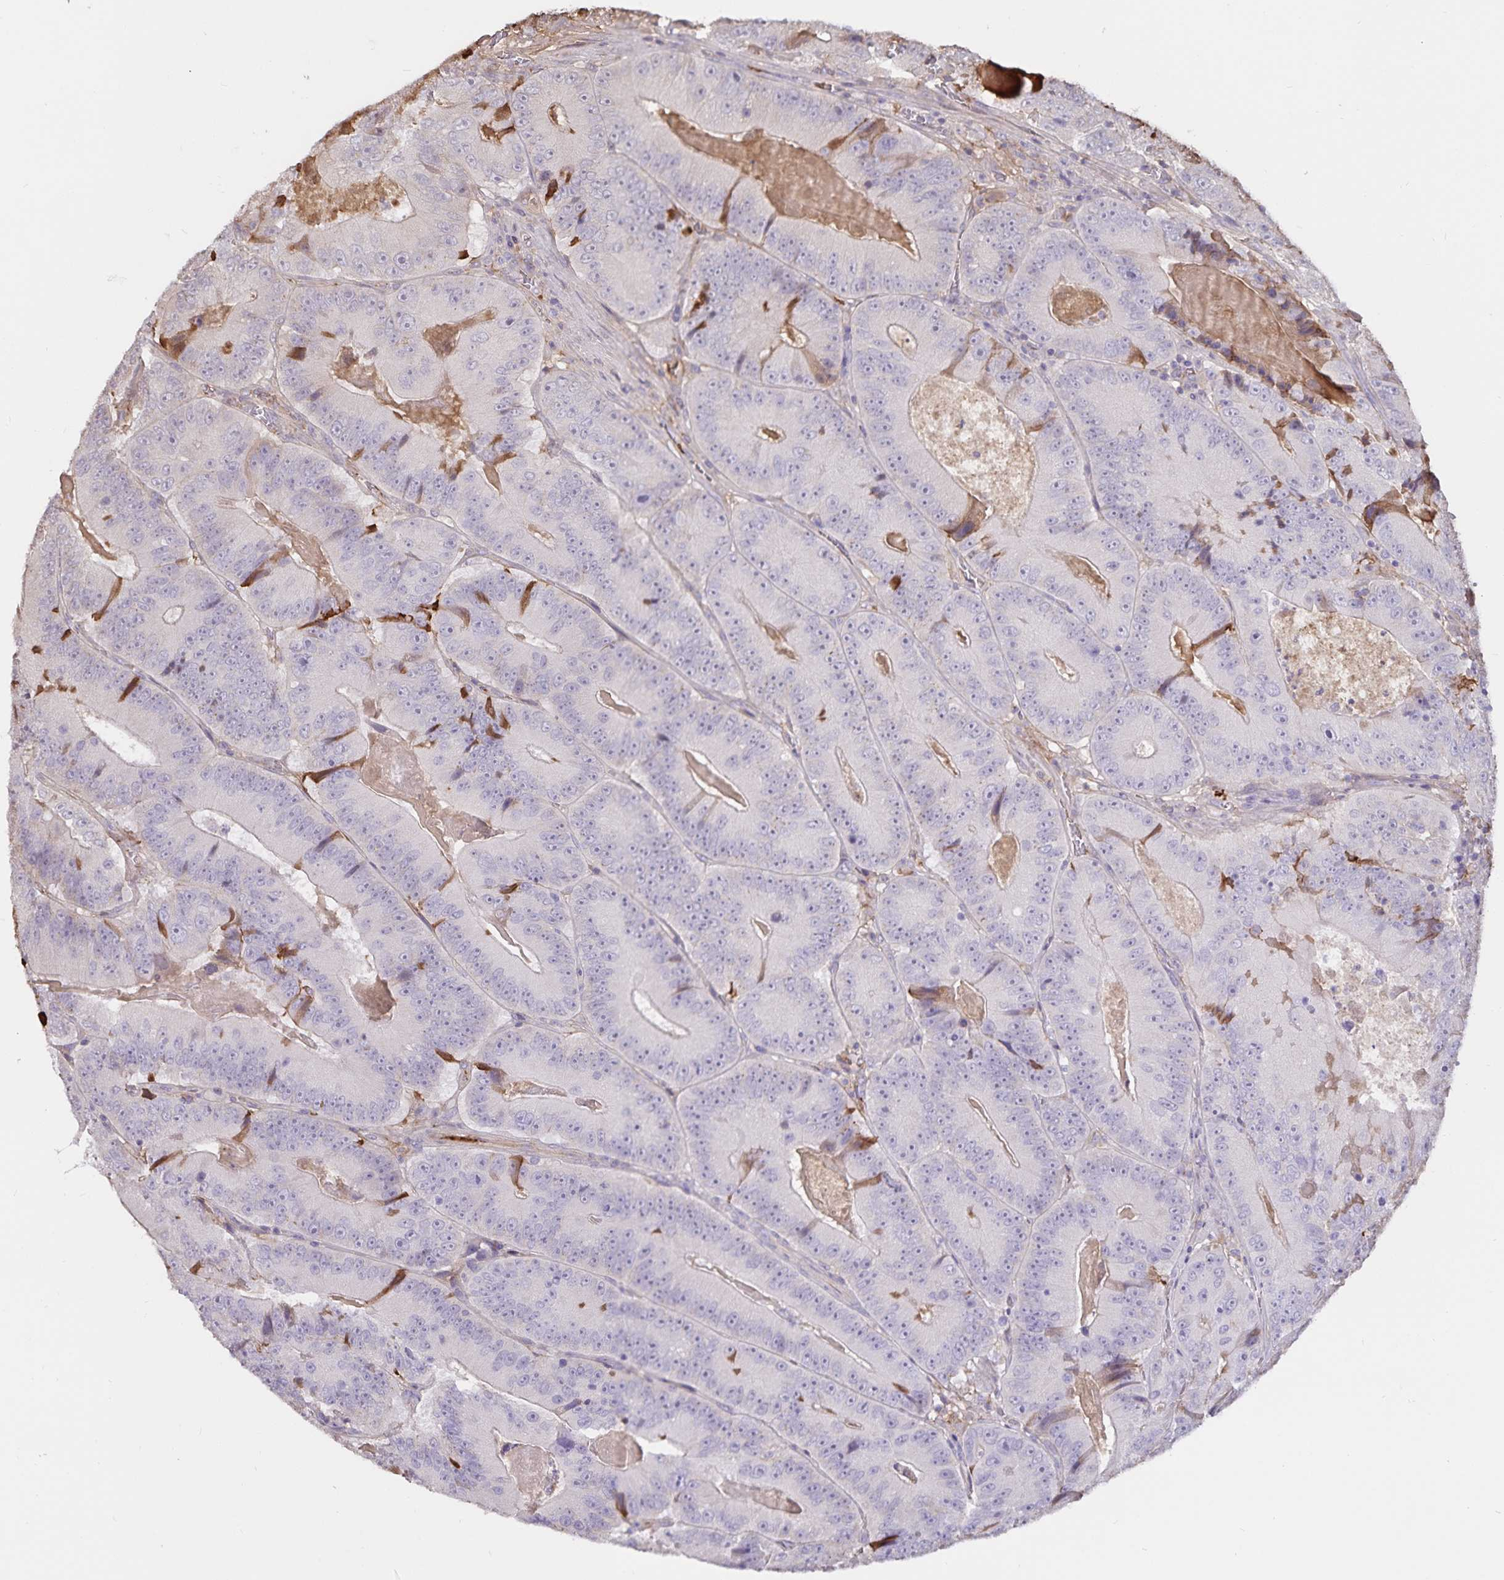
{"staining": {"intensity": "negative", "quantity": "none", "location": "none"}, "tissue": "colorectal cancer", "cell_type": "Tumor cells", "image_type": "cancer", "snomed": [{"axis": "morphology", "description": "Adenocarcinoma, NOS"}, {"axis": "topography", "description": "Colon"}], "caption": "Immunohistochemical staining of human colorectal cancer reveals no significant staining in tumor cells.", "gene": "FGG", "patient": {"sex": "female", "age": 86}}